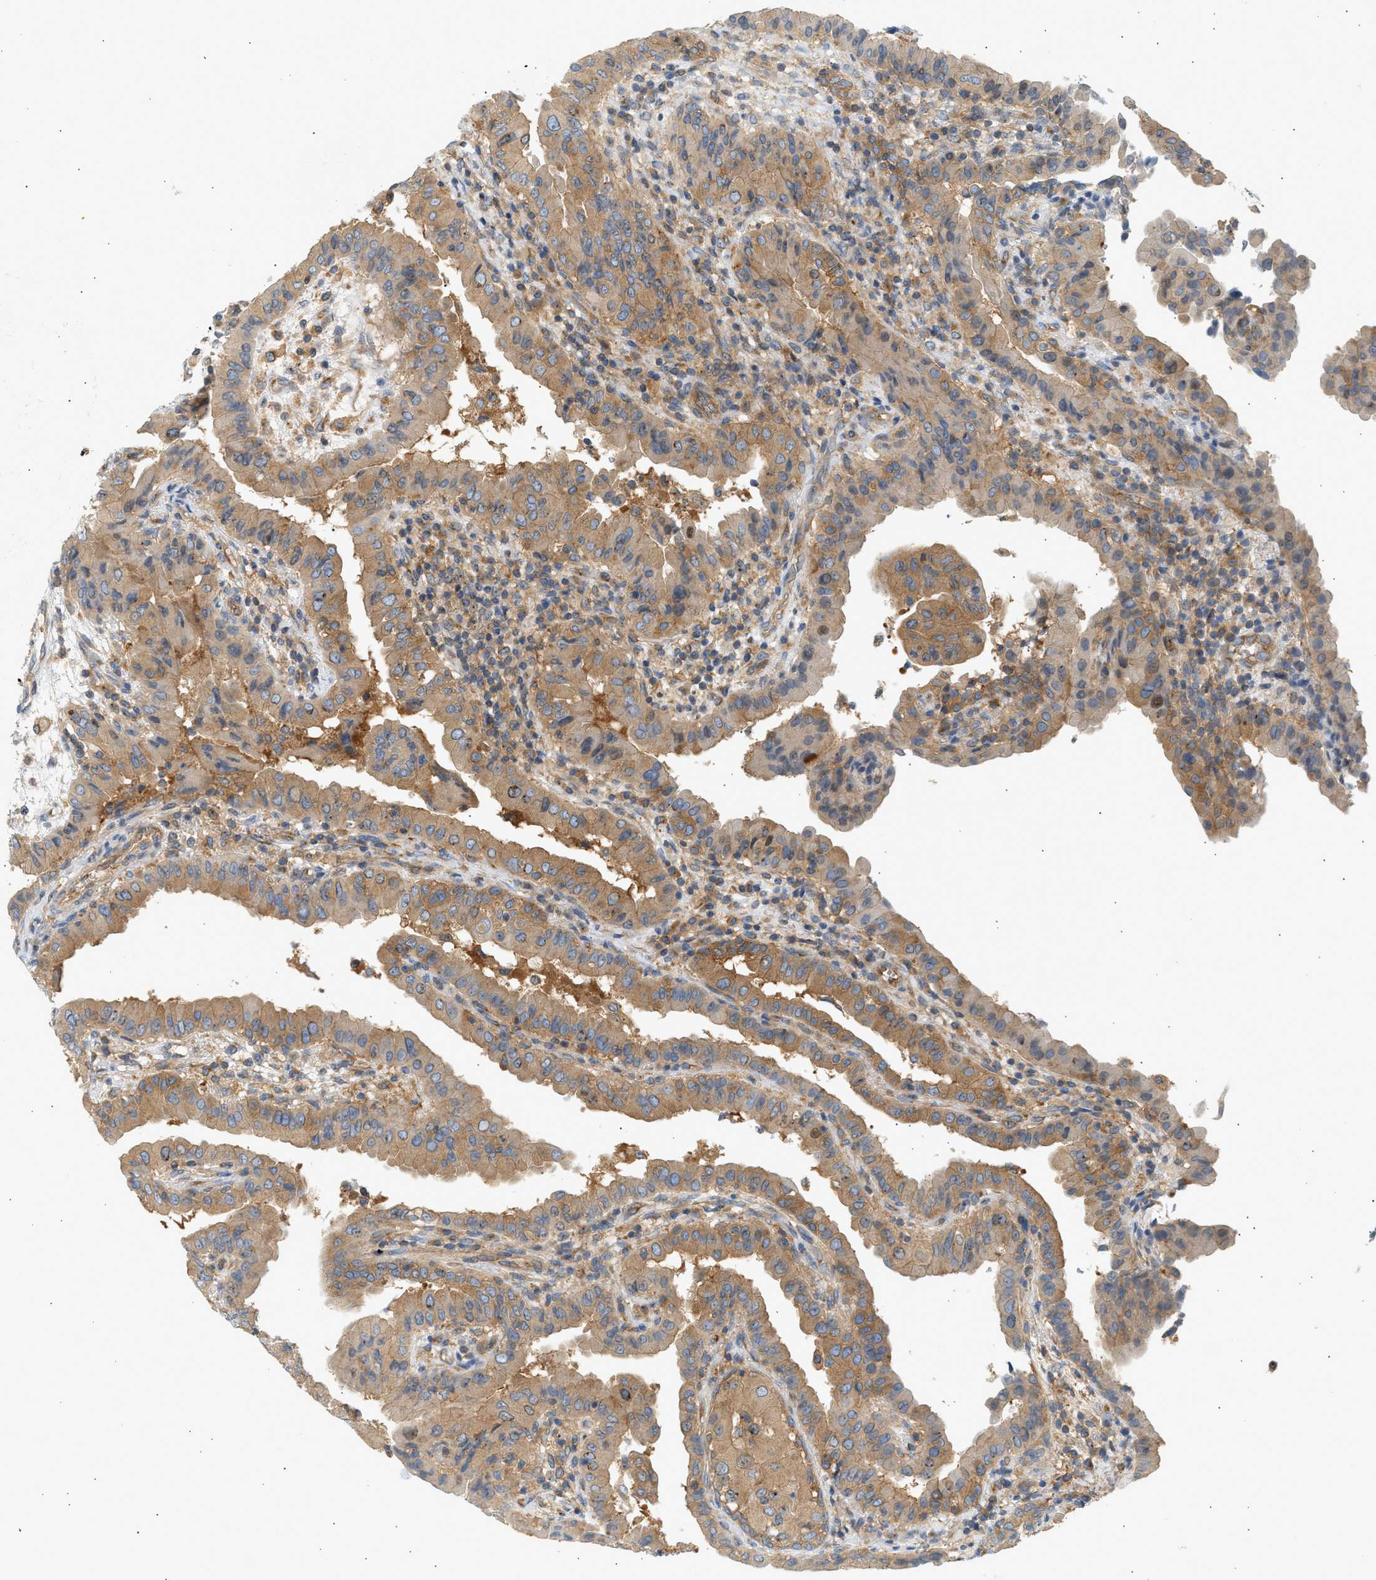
{"staining": {"intensity": "moderate", "quantity": ">75%", "location": "cytoplasmic/membranous"}, "tissue": "thyroid cancer", "cell_type": "Tumor cells", "image_type": "cancer", "snomed": [{"axis": "morphology", "description": "Papillary adenocarcinoma, NOS"}, {"axis": "topography", "description": "Thyroid gland"}], "caption": "Immunohistochemistry micrograph of neoplastic tissue: human thyroid cancer stained using immunohistochemistry (IHC) shows medium levels of moderate protein expression localized specifically in the cytoplasmic/membranous of tumor cells, appearing as a cytoplasmic/membranous brown color.", "gene": "PAFAH1B1", "patient": {"sex": "male", "age": 33}}